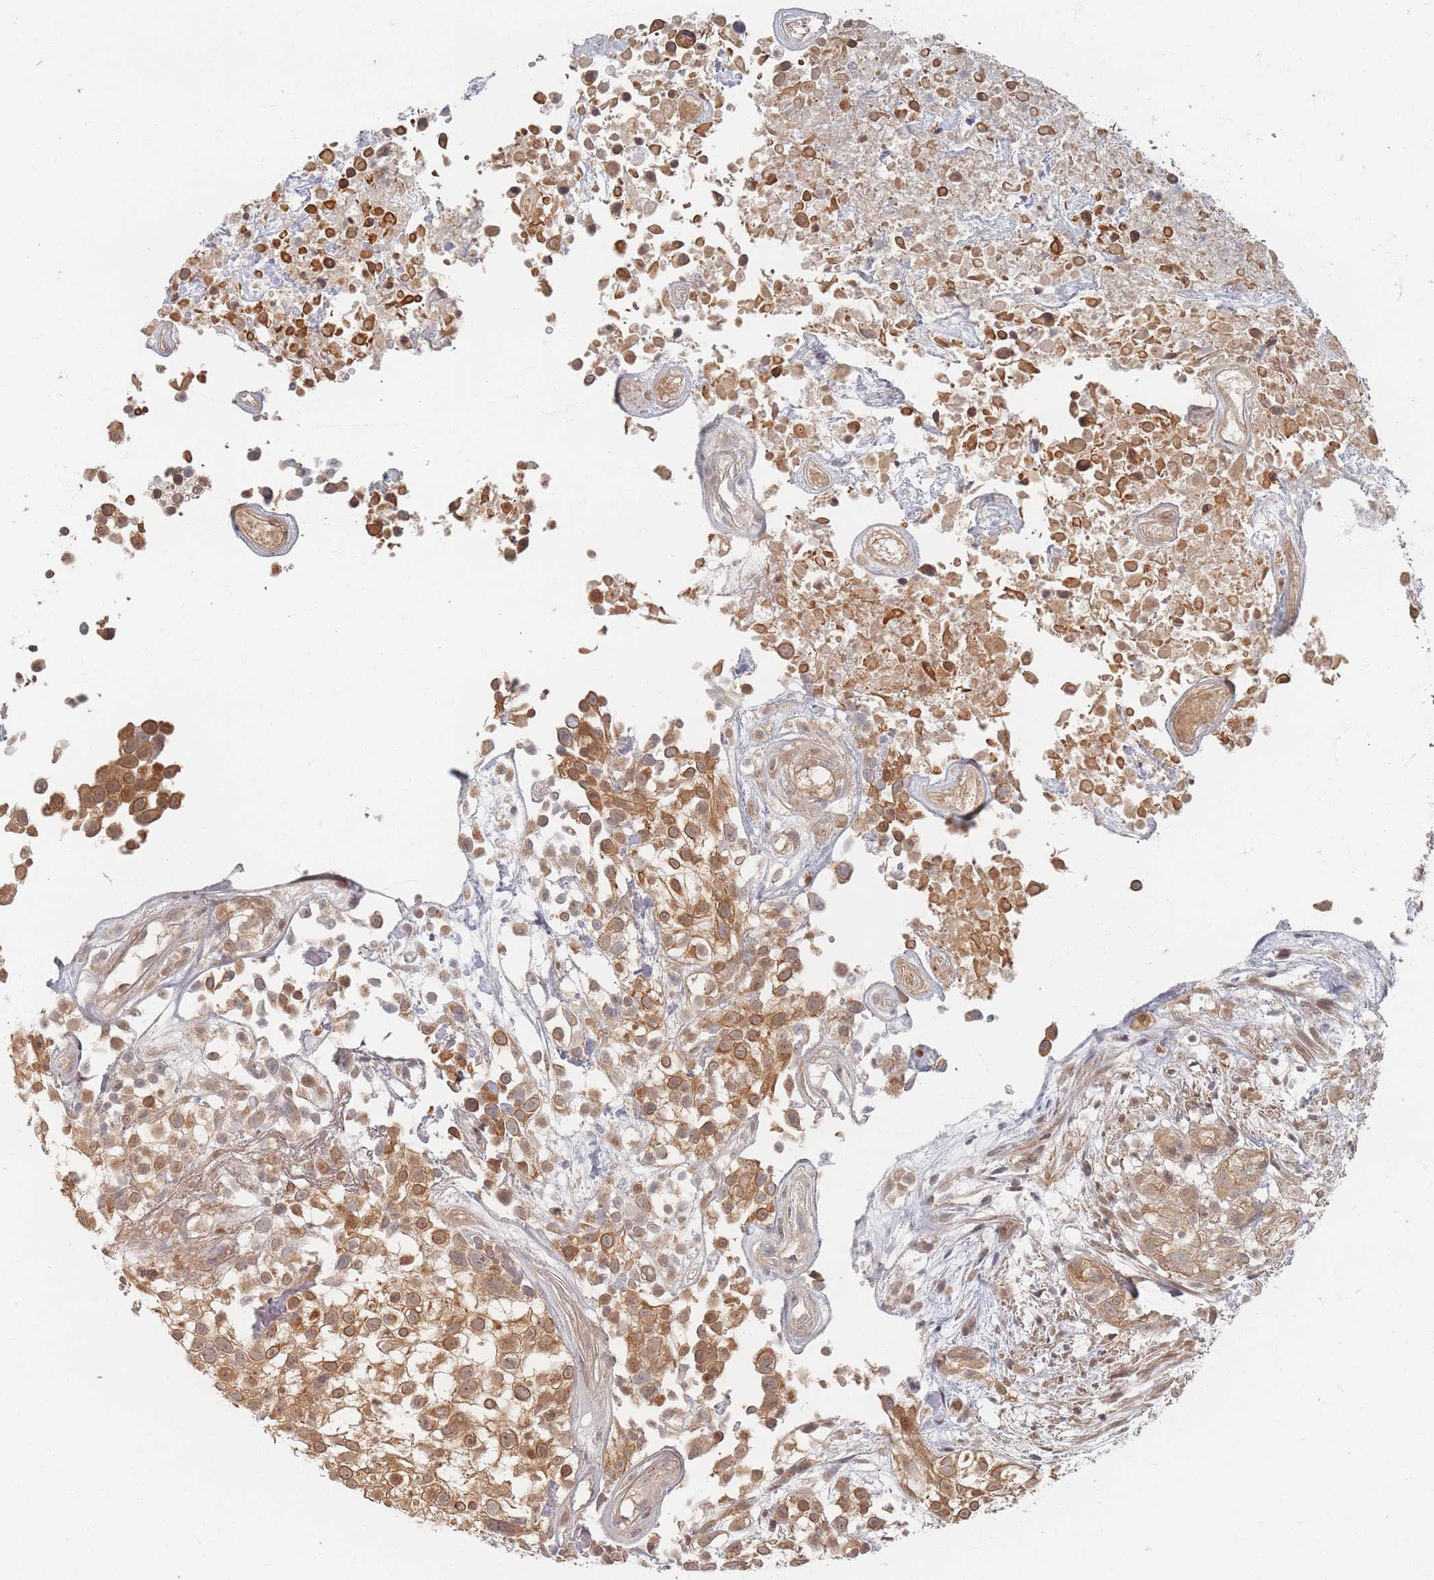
{"staining": {"intensity": "moderate", "quantity": ">75%", "location": "cytoplasmic/membranous"}, "tissue": "urothelial cancer", "cell_type": "Tumor cells", "image_type": "cancer", "snomed": [{"axis": "morphology", "description": "Urothelial carcinoma, High grade"}, {"axis": "topography", "description": "Urinary bladder"}], "caption": "Human urothelial cancer stained for a protein (brown) reveals moderate cytoplasmic/membranous positive staining in approximately >75% of tumor cells.", "gene": "PSMD9", "patient": {"sex": "male", "age": 56}}